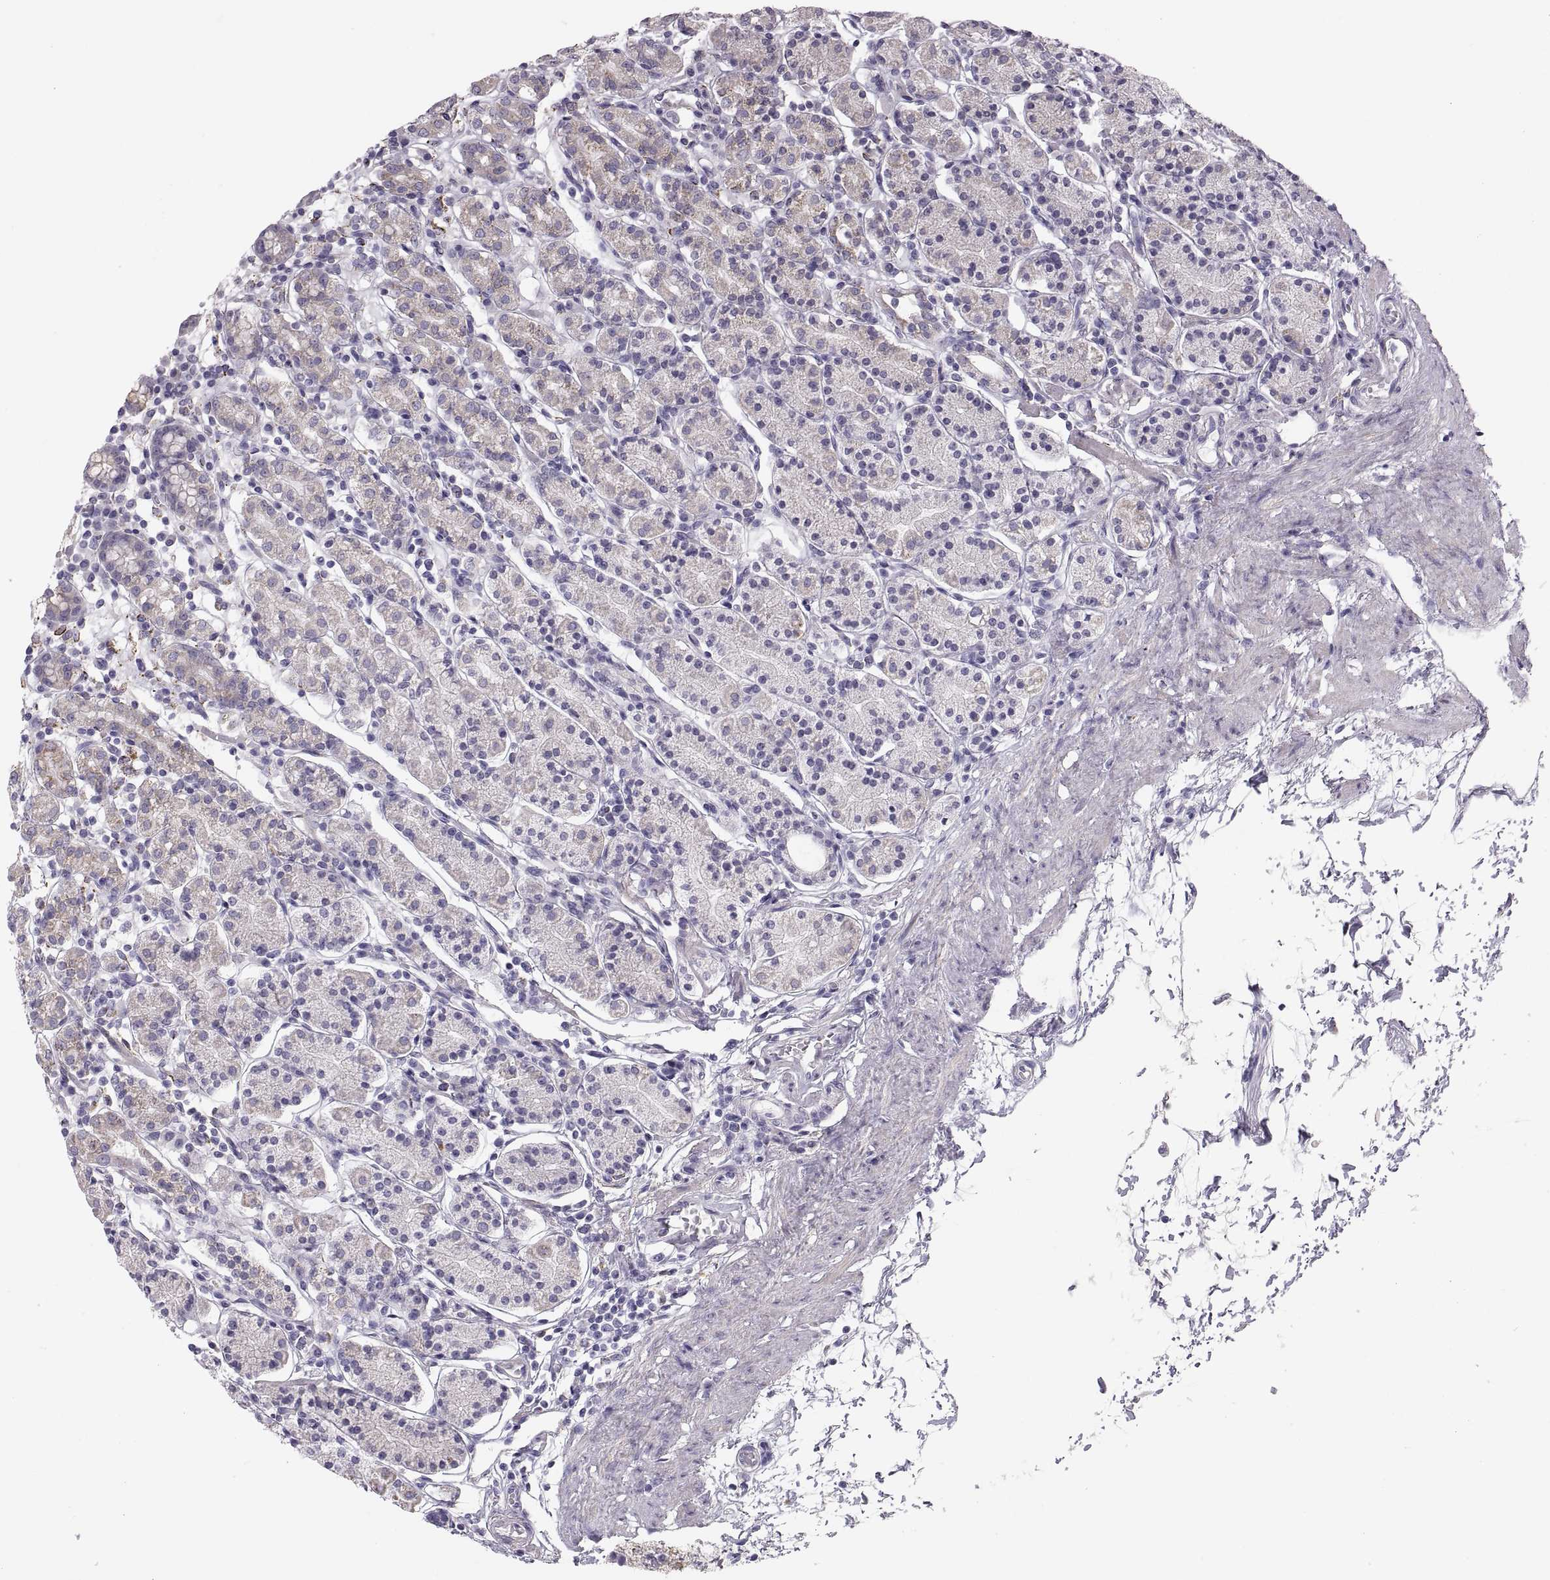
{"staining": {"intensity": "negative", "quantity": "none", "location": "none"}, "tissue": "stomach", "cell_type": "Glandular cells", "image_type": "normal", "snomed": [{"axis": "morphology", "description": "Normal tissue, NOS"}, {"axis": "topography", "description": "Stomach, upper"}, {"axis": "topography", "description": "Stomach"}], "caption": "The micrograph displays no staining of glandular cells in unremarkable stomach. The staining was performed using DAB to visualize the protein expression in brown, while the nuclei were stained in blue with hematoxylin (Magnification: 20x).", "gene": "COL9A3", "patient": {"sex": "male", "age": 62}}